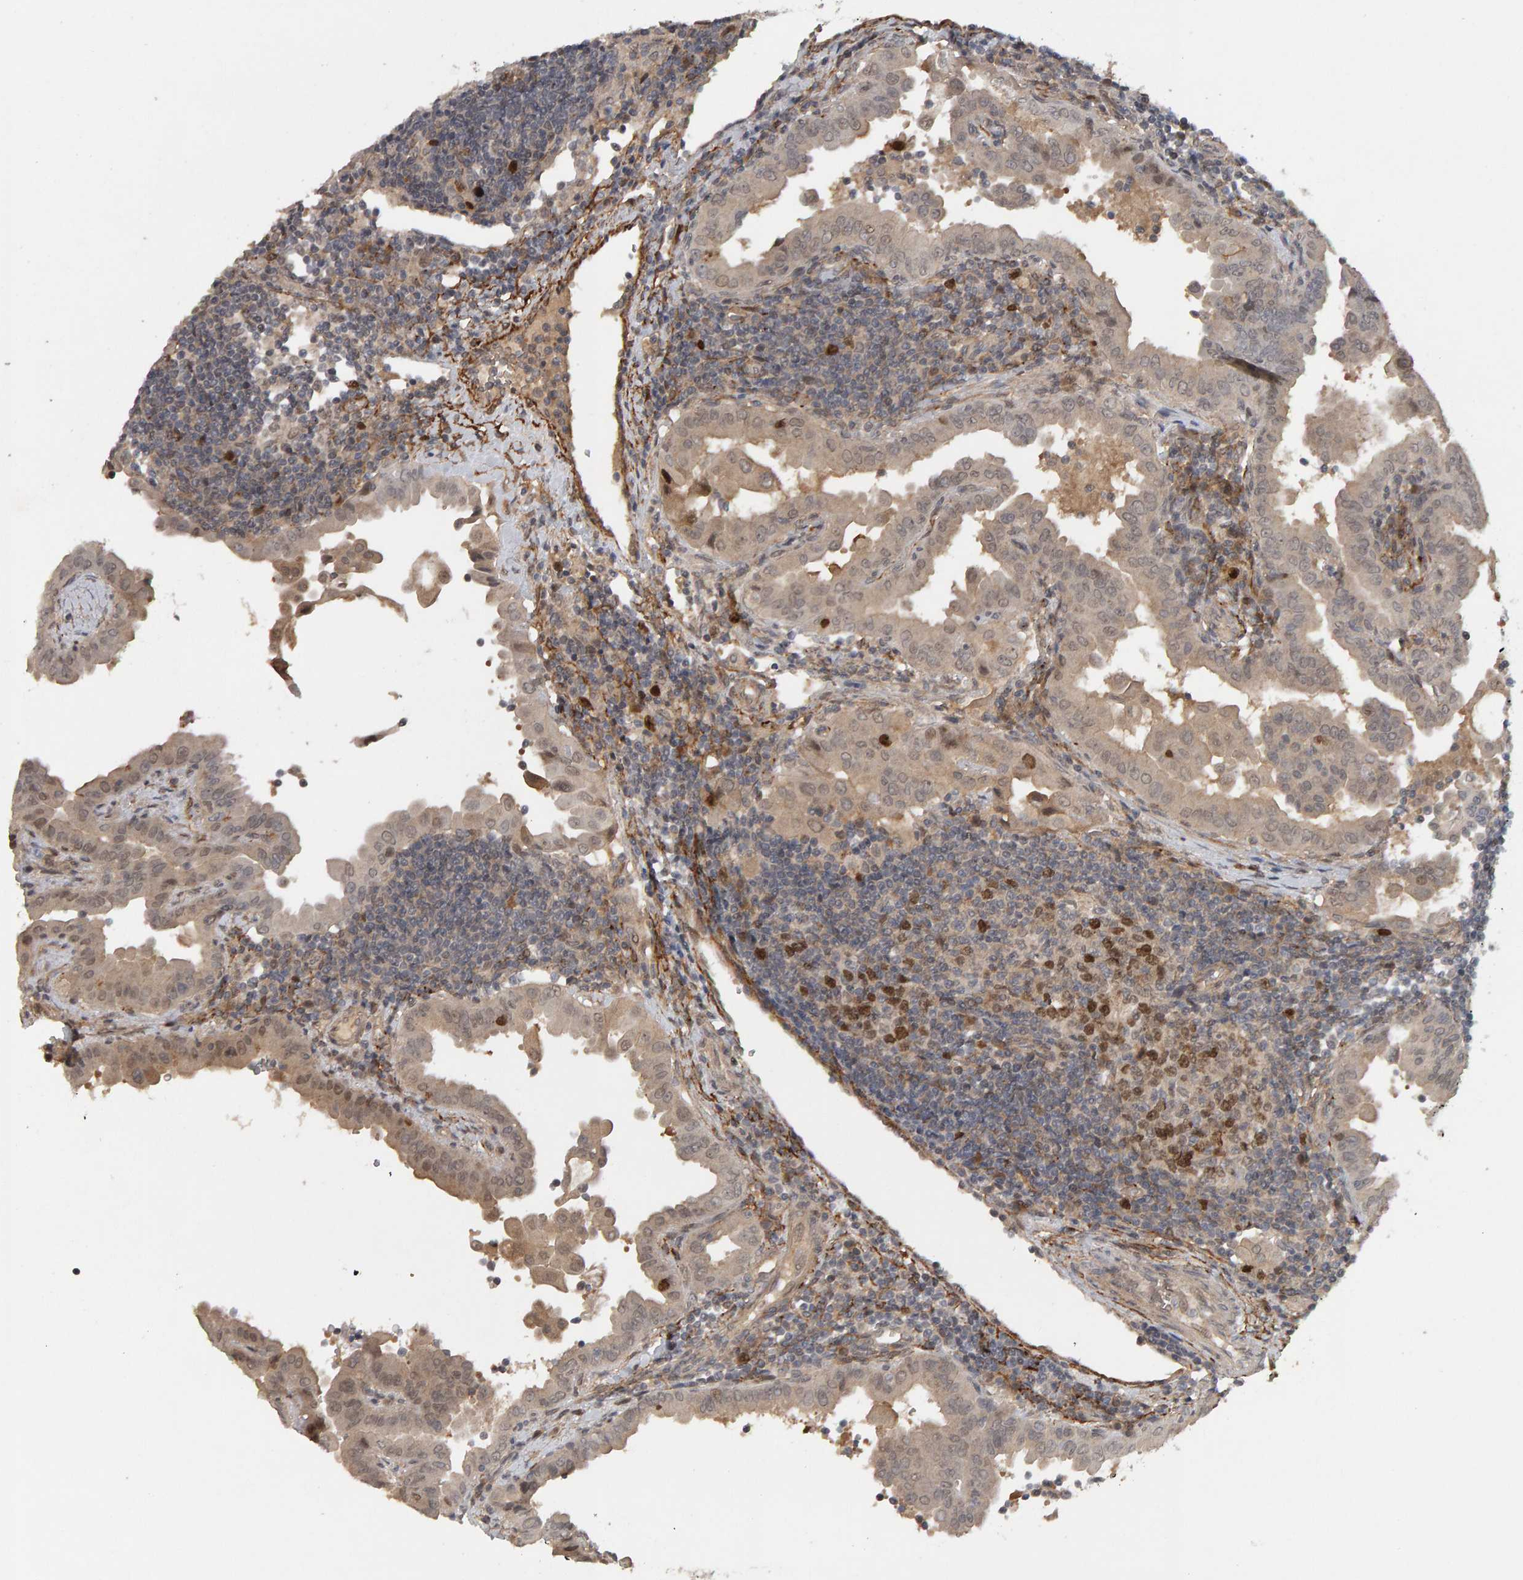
{"staining": {"intensity": "weak", "quantity": "<25%", "location": "cytoplasmic/membranous,nuclear"}, "tissue": "thyroid cancer", "cell_type": "Tumor cells", "image_type": "cancer", "snomed": [{"axis": "morphology", "description": "Papillary adenocarcinoma, NOS"}, {"axis": "topography", "description": "Thyroid gland"}], "caption": "Human thyroid papillary adenocarcinoma stained for a protein using IHC reveals no expression in tumor cells.", "gene": "CDCA5", "patient": {"sex": "male", "age": 33}}